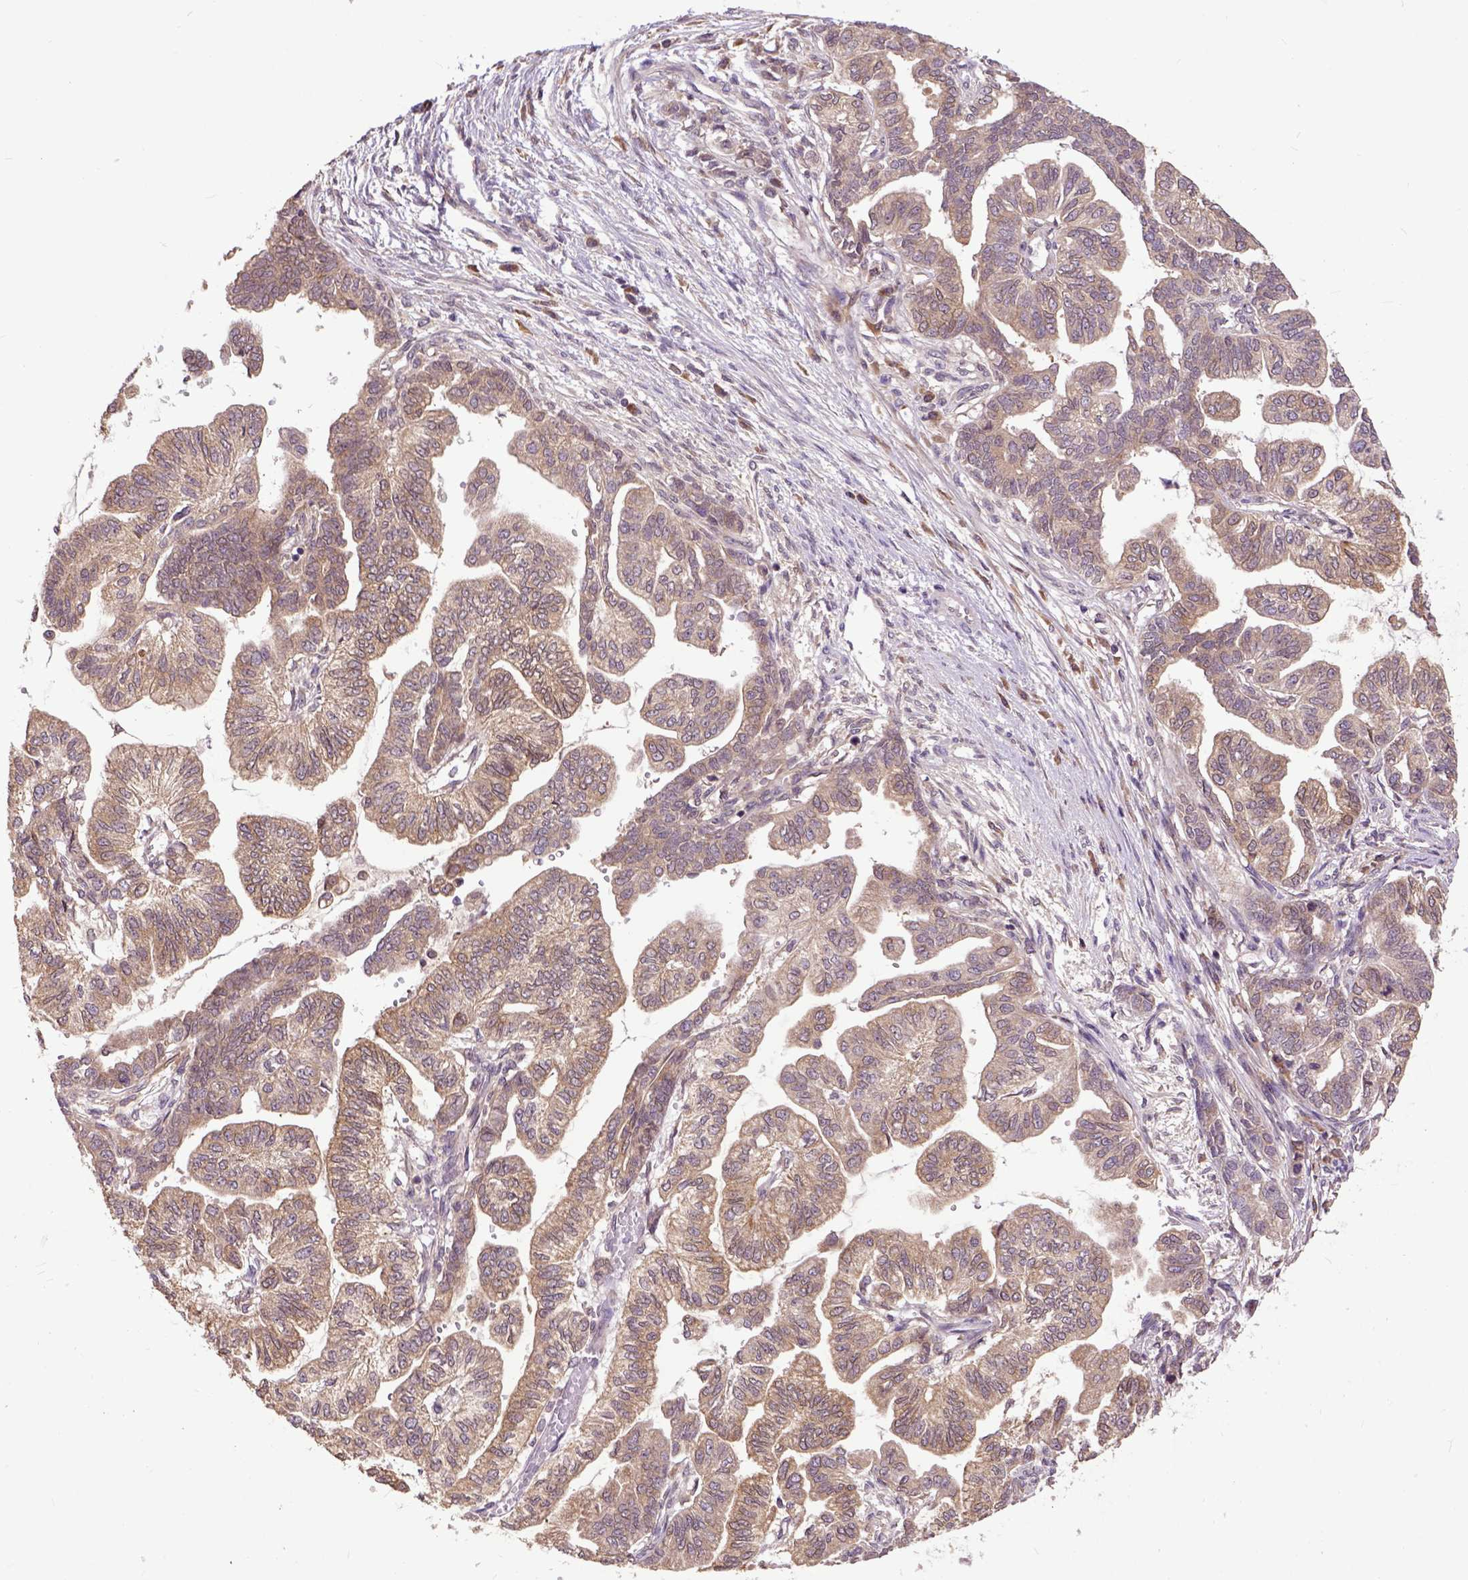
{"staining": {"intensity": "weak", "quantity": ">75%", "location": "cytoplasmic/membranous"}, "tissue": "stomach cancer", "cell_type": "Tumor cells", "image_type": "cancer", "snomed": [{"axis": "morphology", "description": "Adenocarcinoma, NOS"}, {"axis": "topography", "description": "Stomach"}], "caption": "Human stomach cancer (adenocarcinoma) stained for a protein (brown) shows weak cytoplasmic/membranous positive staining in about >75% of tumor cells.", "gene": "ARL1", "patient": {"sex": "male", "age": 83}}